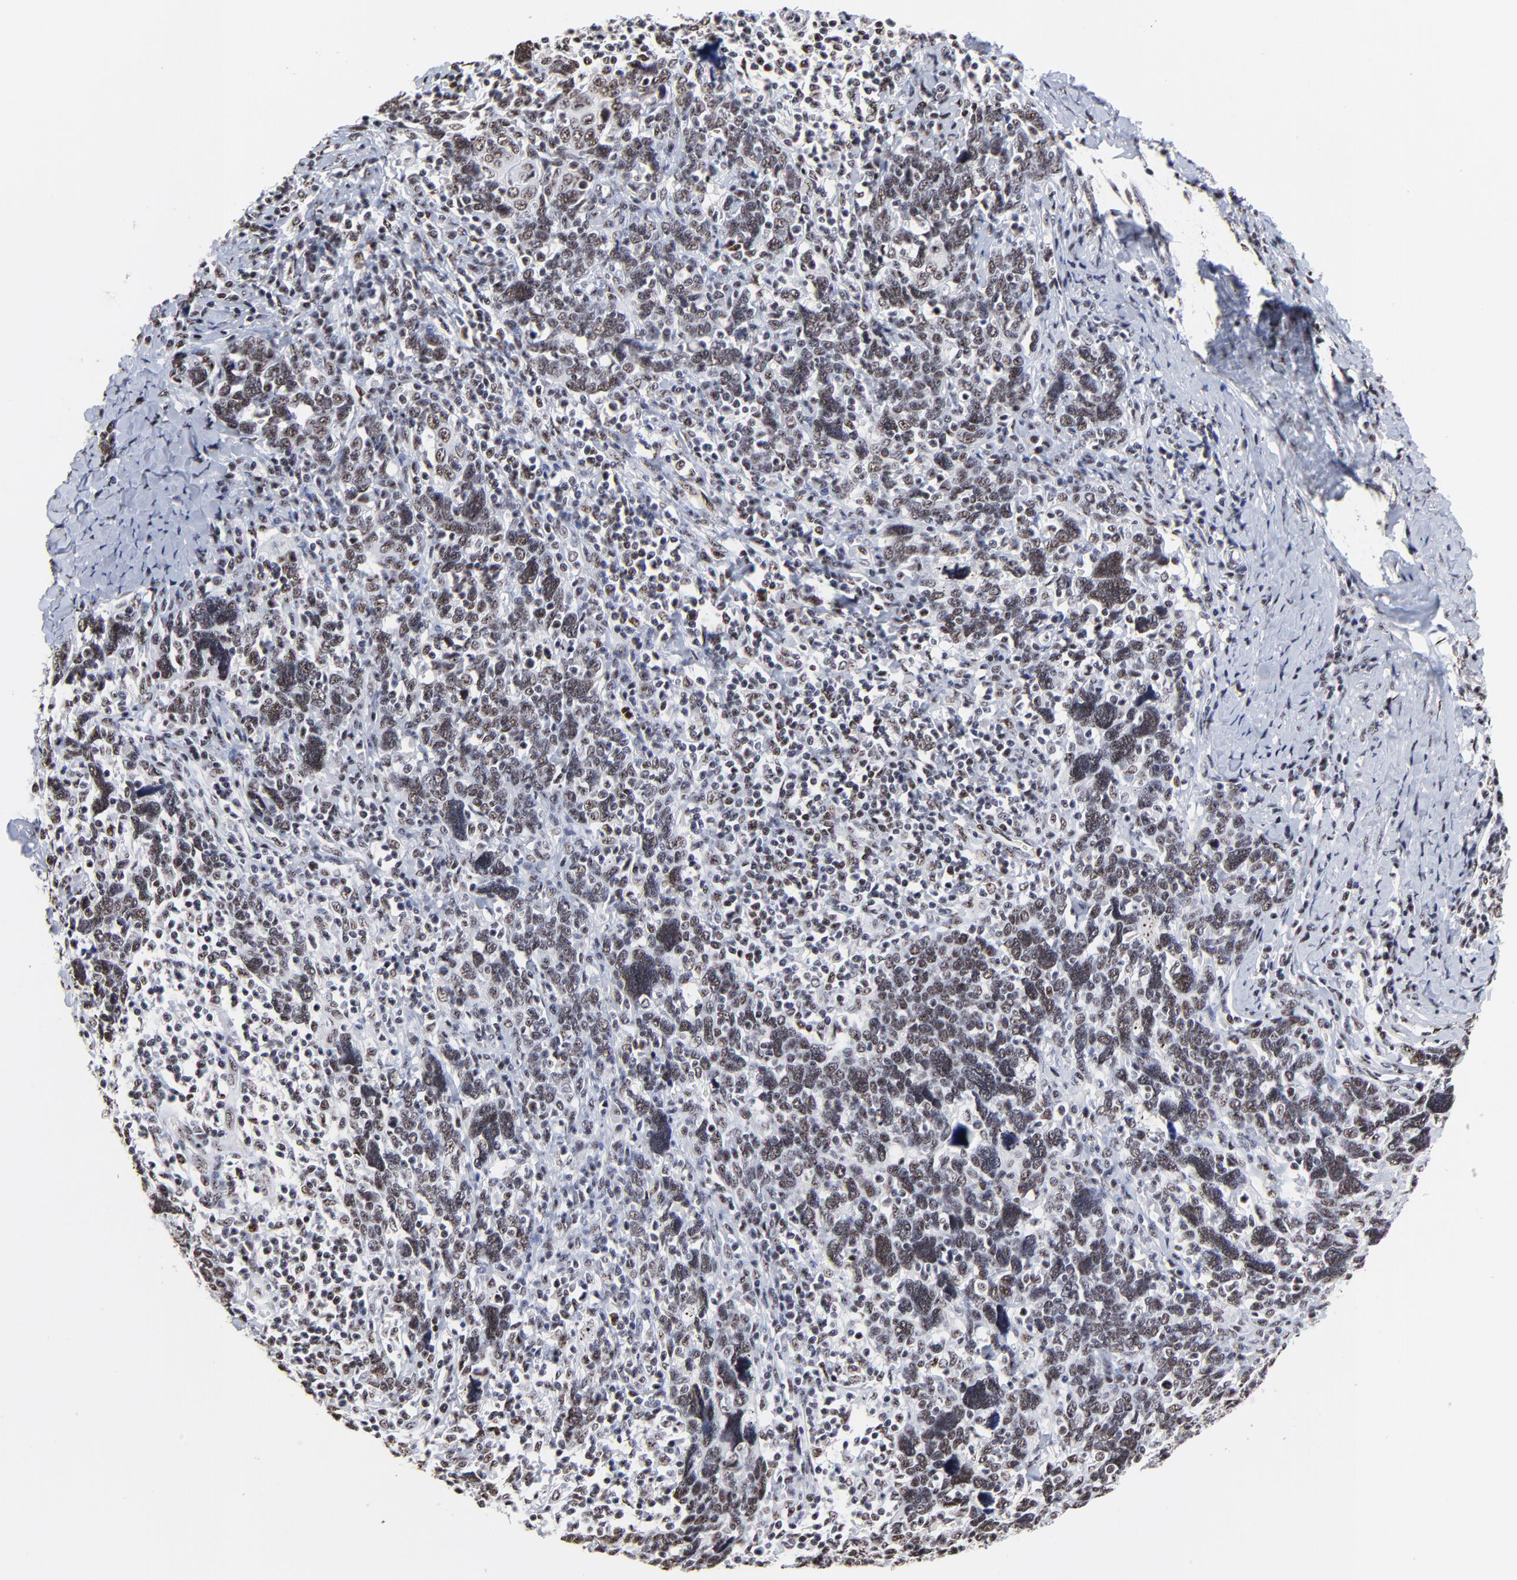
{"staining": {"intensity": "weak", "quantity": ">75%", "location": "nuclear"}, "tissue": "cervical cancer", "cell_type": "Tumor cells", "image_type": "cancer", "snomed": [{"axis": "morphology", "description": "Squamous cell carcinoma, NOS"}, {"axis": "topography", "description": "Cervix"}], "caption": "Immunohistochemical staining of cervical cancer (squamous cell carcinoma) exhibits low levels of weak nuclear protein staining in about >75% of tumor cells. (DAB = brown stain, brightfield microscopy at high magnification).", "gene": "MBD4", "patient": {"sex": "female", "age": 41}}